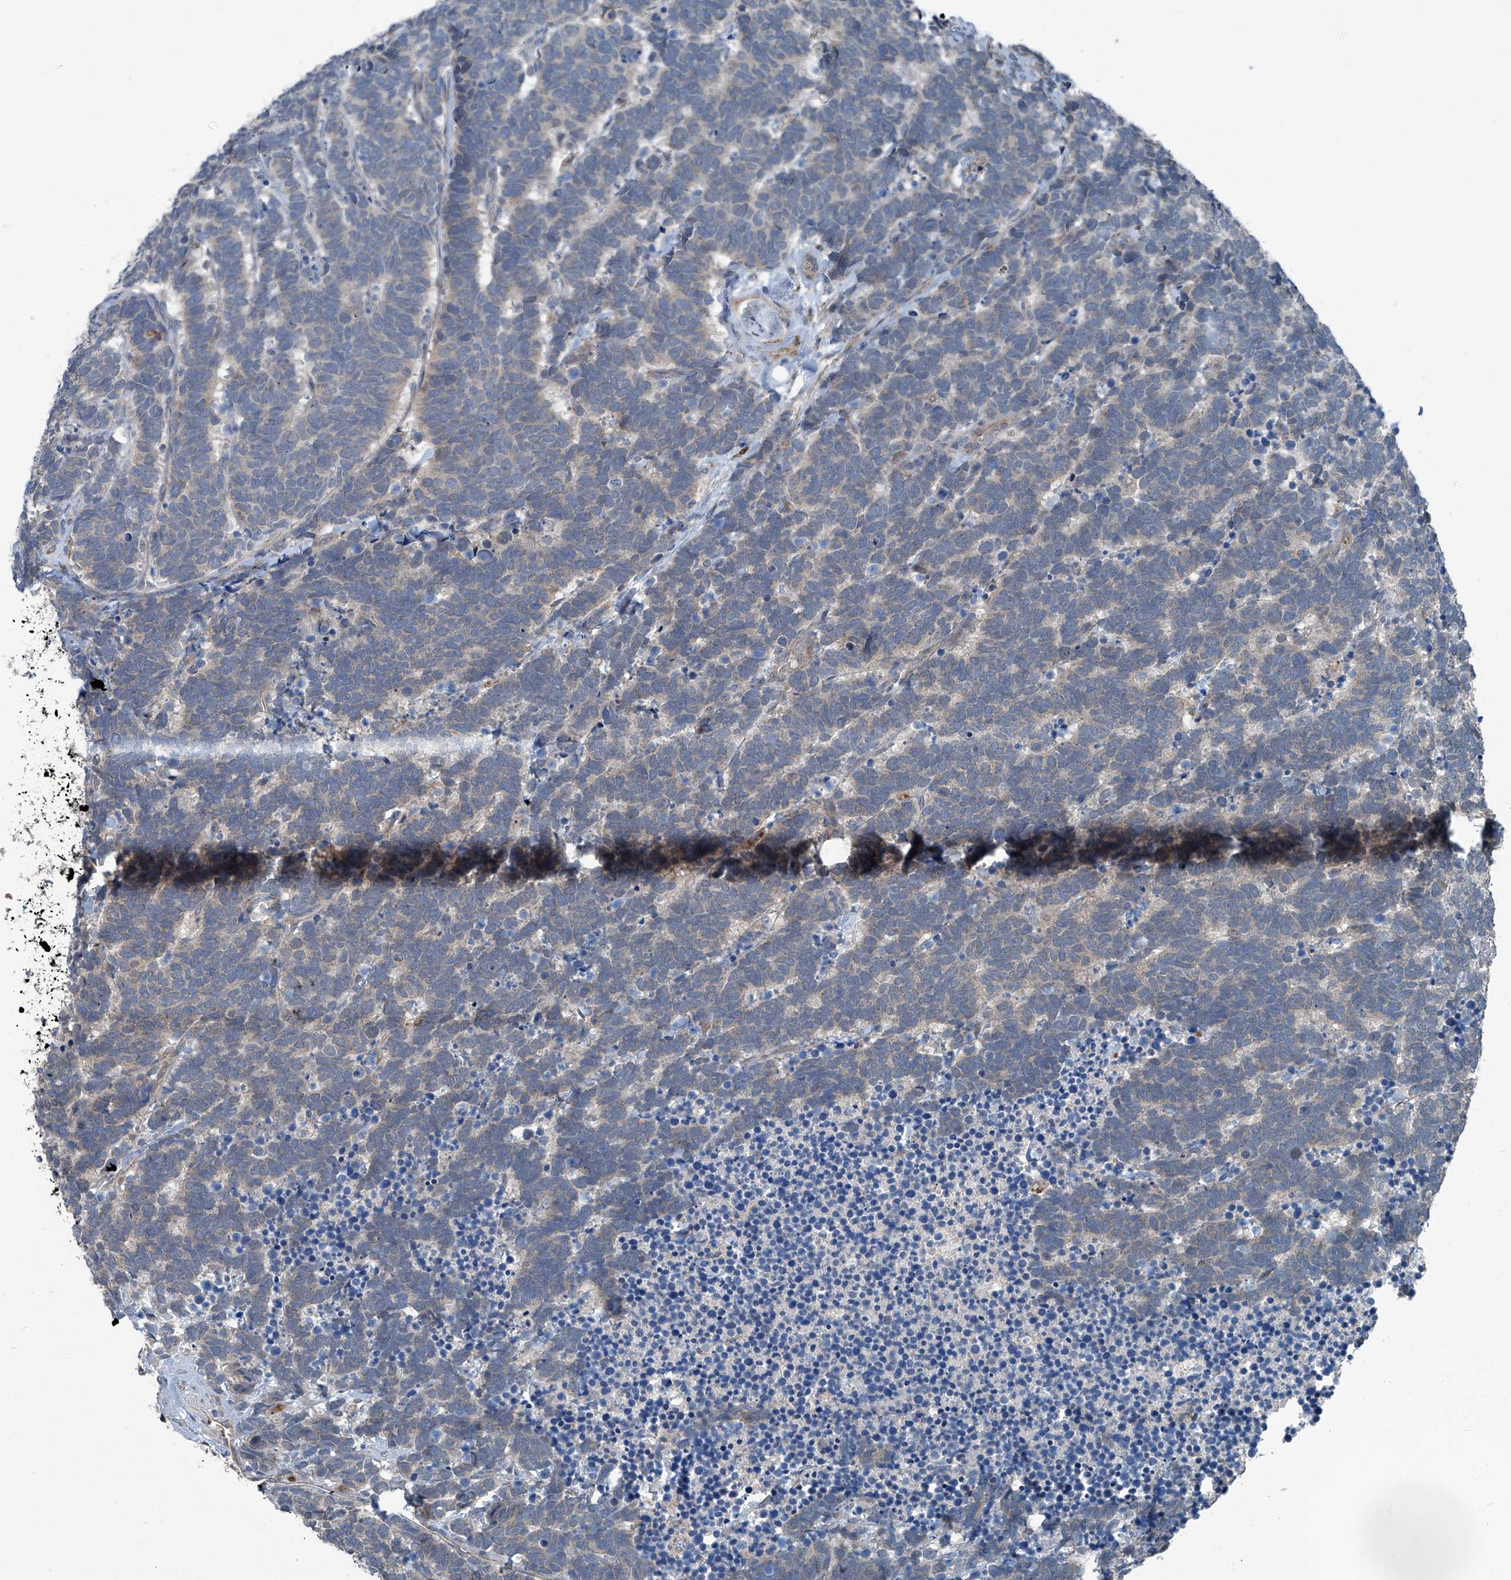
{"staining": {"intensity": "weak", "quantity": "<25%", "location": "cytoplasmic/membranous"}, "tissue": "carcinoid", "cell_type": "Tumor cells", "image_type": "cancer", "snomed": [{"axis": "morphology", "description": "Carcinoma, NOS"}, {"axis": "morphology", "description": "Carcinoid, malignant, NOS"}, {"axis": "topography", "description": "Urinary bladder"}], "caption": "Carcinoid (malignant) was stained to show a protein in brown. There is no significant staining in tumor cells. (DAB (3,3'-diaminobenzidine) IHC visualized using brightfield microscopy, high magnification).", "gene": "SENP2", "patient": {"sex": "male", "age": 57}}